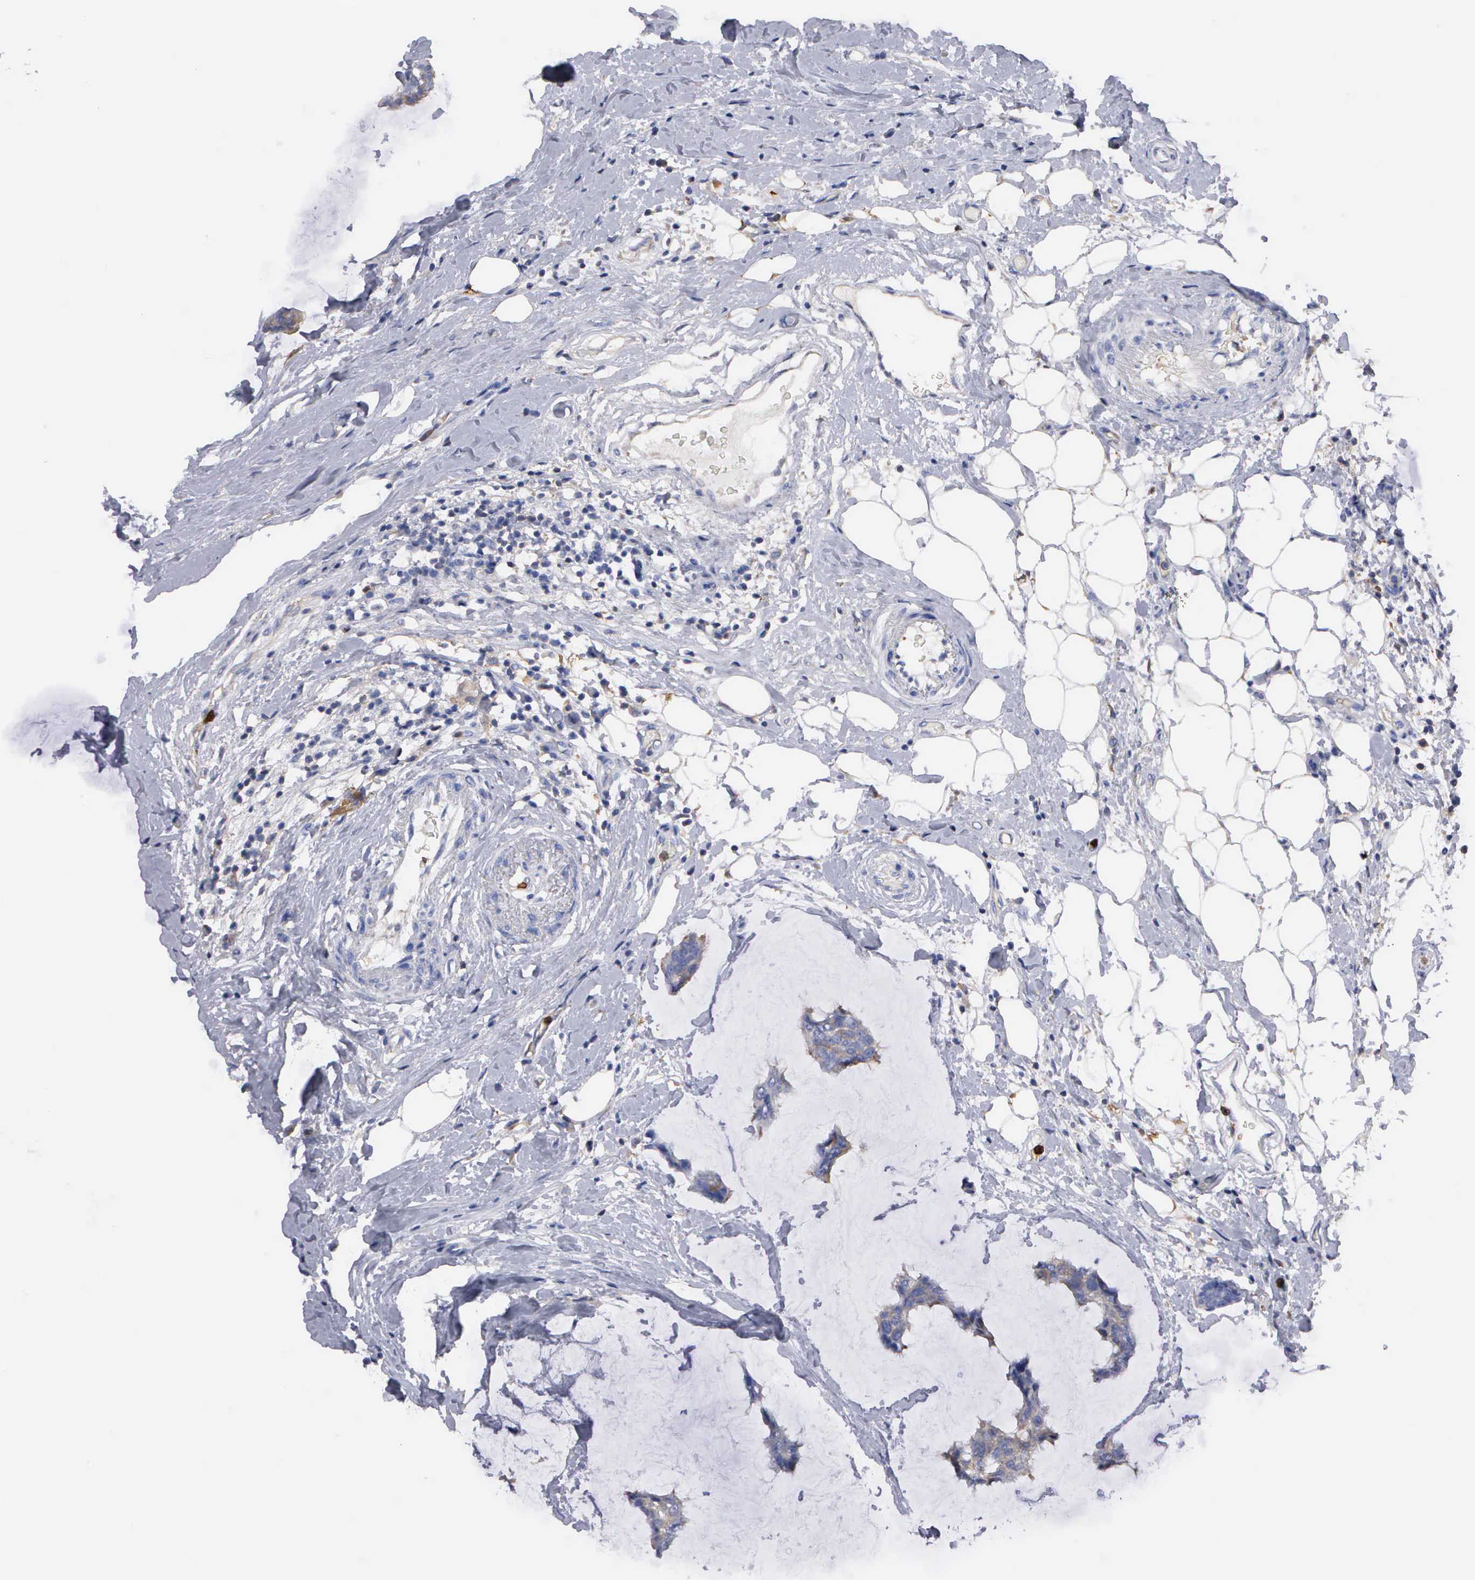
{"staining": {"intensity": "weak", "quantity": "25%-75%", "location": "cytoplasmic/membranous"}, "tissue": "breast cancer", "cell_type": "Tumor cells", "image_type": "cancer", "snomed": [{"axis": "morphology", "description": "Duct carcinoma"}, {"axis": "topography", "description": "Breast"}], "caption": "Intraductal carcinoma (breast) was stained to show a protein in brown. There is low levels of weak cytoplasmic/membranous expression in approximately 25%-75% of tumor cells. (Stains: DAB in brown, nuclei in blue, Microscopy: brightfield microscopy at high magnification).", "gene": "G6PD", "patient": {"sex": "female", "age": 93}}